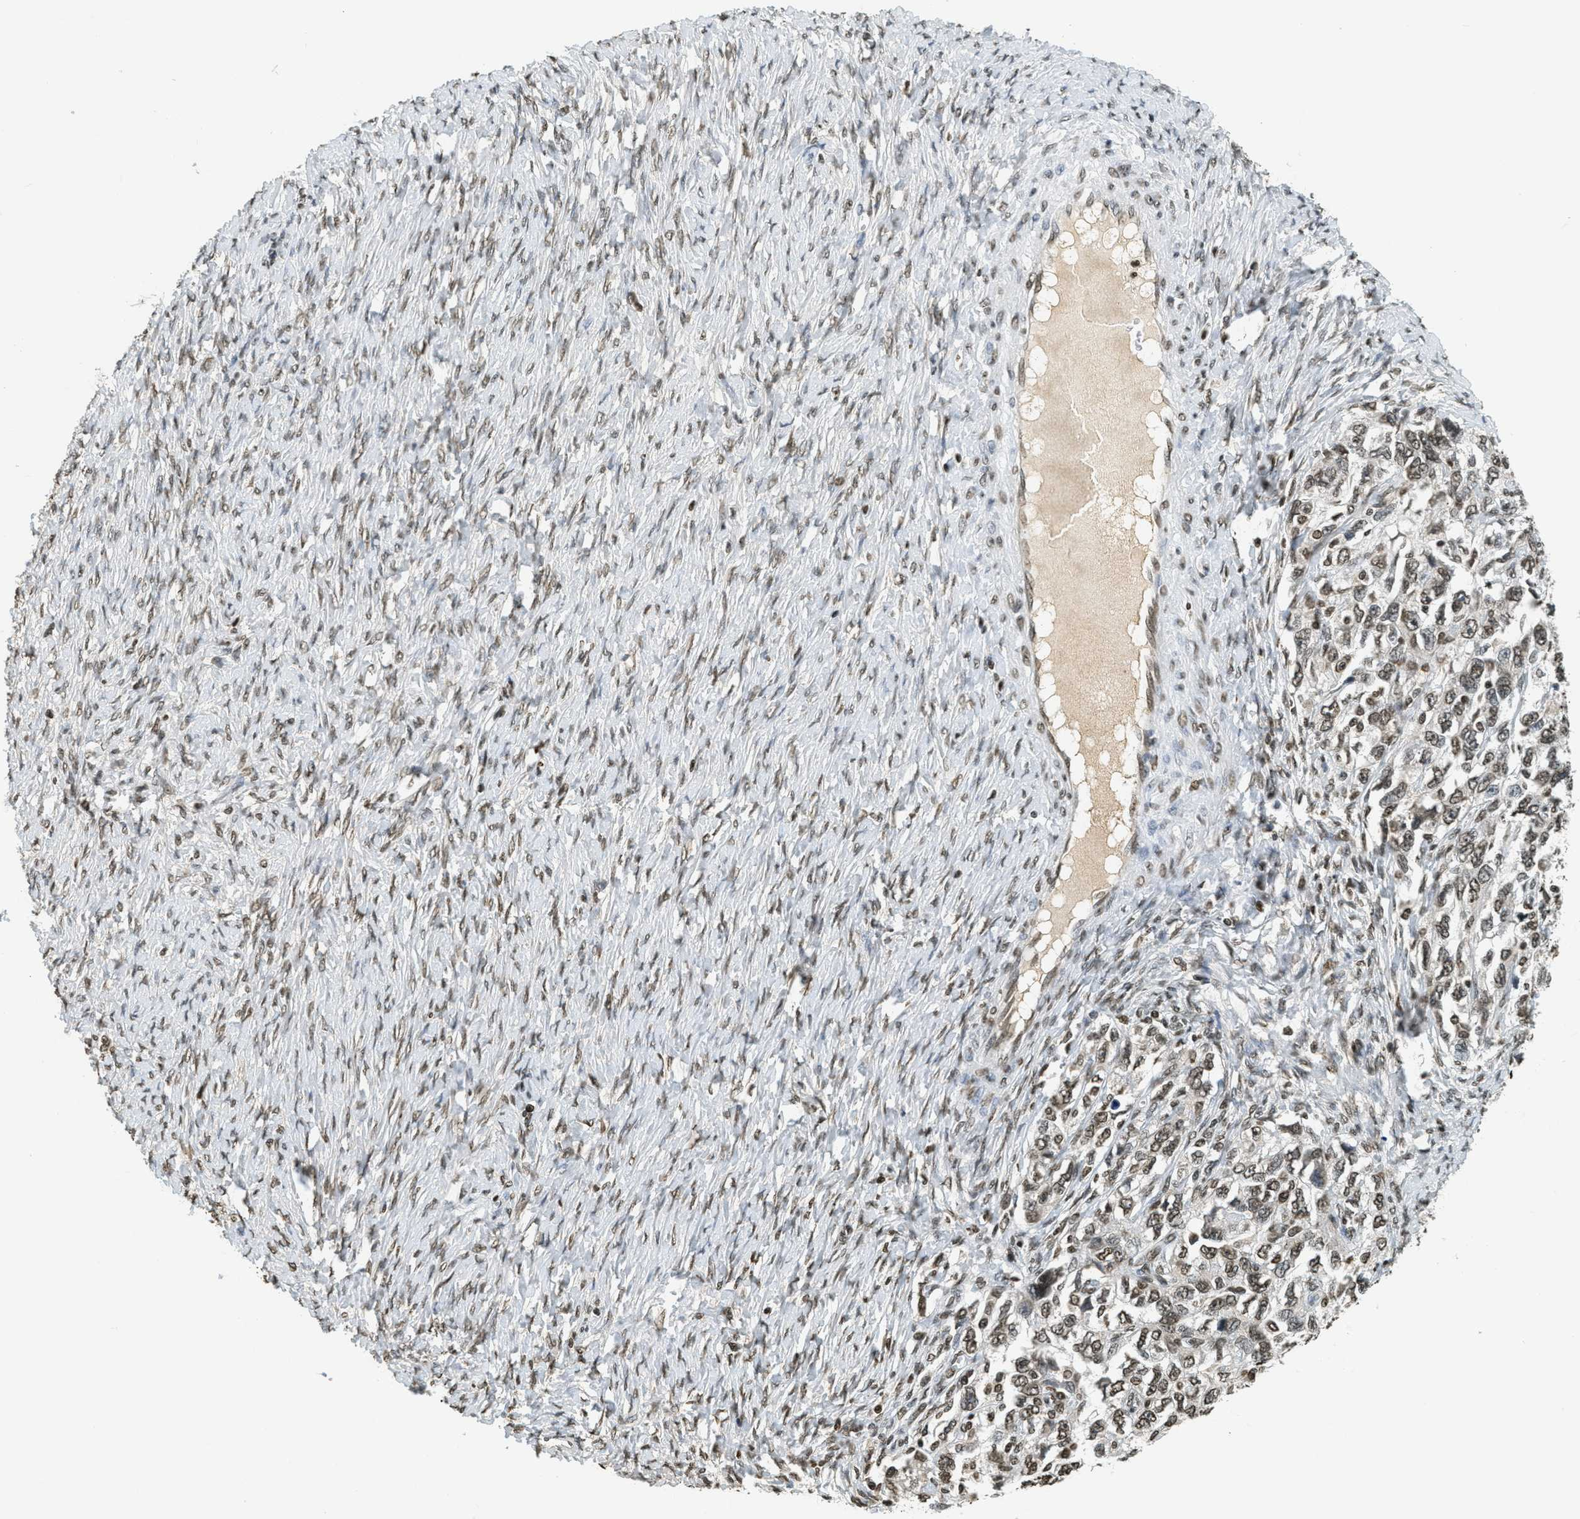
{"staining": {"intensity": "moderate", "quantity": ">75%", "location": "nuclear"}, "tissue": "ovarian cancer", "cell_type": "Tumor cells", "image_type": "cancer", "snomed": [{"axis": "morphology", "description": "Carcinoma, NOS"}, {"axis": "morphology", "description": "Cystadenocarcinoma, serous, NOS"}, {"axis": "topography", "description": "Ovary"}], "caption": "A high-resolution micrograph shows IHC staining of ovarian cancer (carcinoma), which exhibits moderate nuclear expression in approximately >75% of tumor cells.", "gene": "LDB2", "patient": {"sex": "female", "age": 69}}